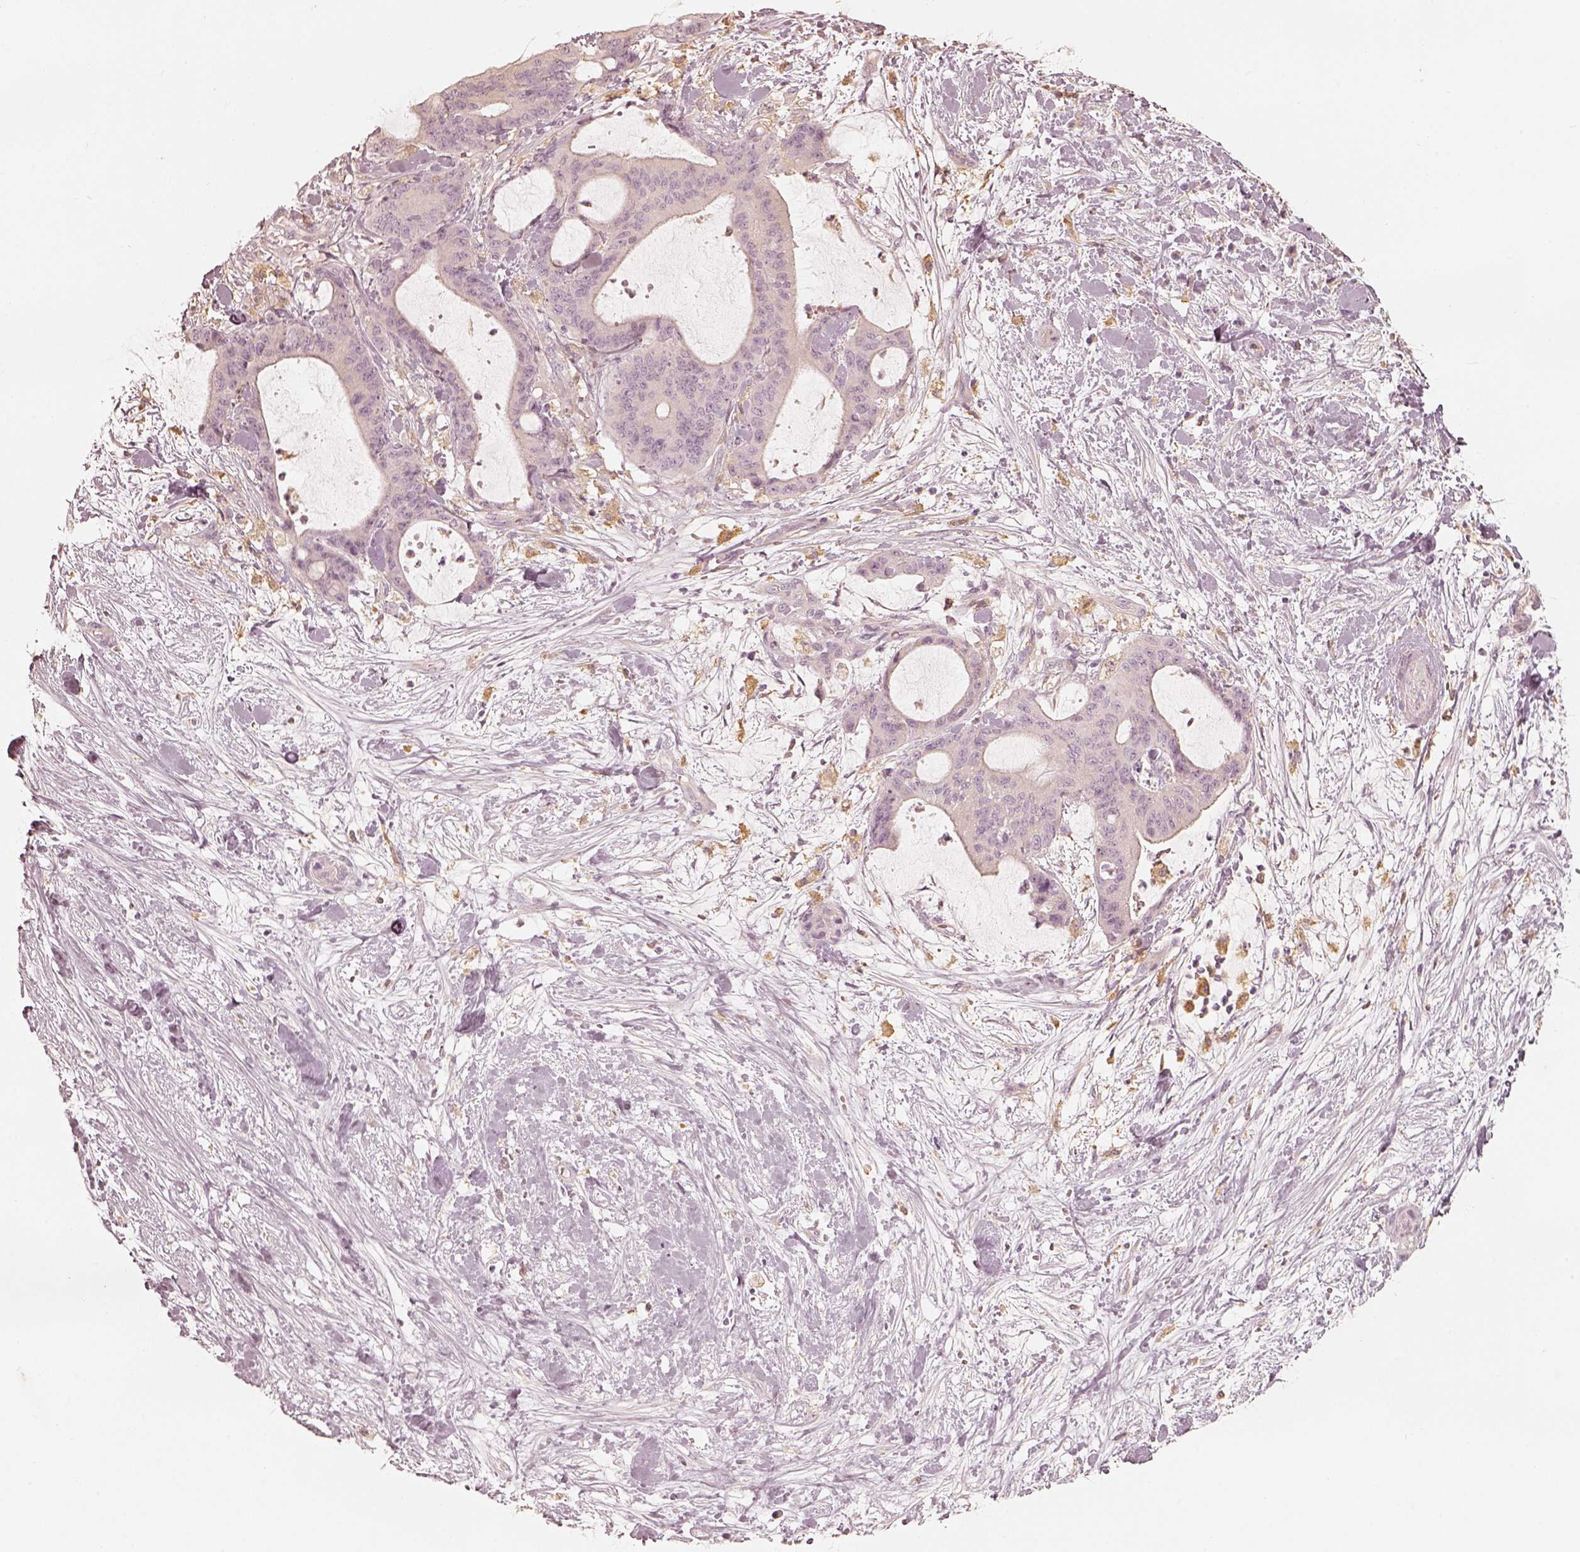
{"staining": {"intensity": "negative", "quantity": "none", "location": "none"}, "tissue": "liver cancer", "cell_type": "Tumor cells", "image_type": "cancer", "snomed": [{"axis": "morphology", "description": "Cholangiocarcinoma"}, {"axis": "topography", "description": "Liver"}], "caption": "Immunohistochemistry (IHC) of liver cancer exhibits no positivity in tumor cells.", "gene": "FMNL2", "patient": {"sex": "female", "age": 73}}